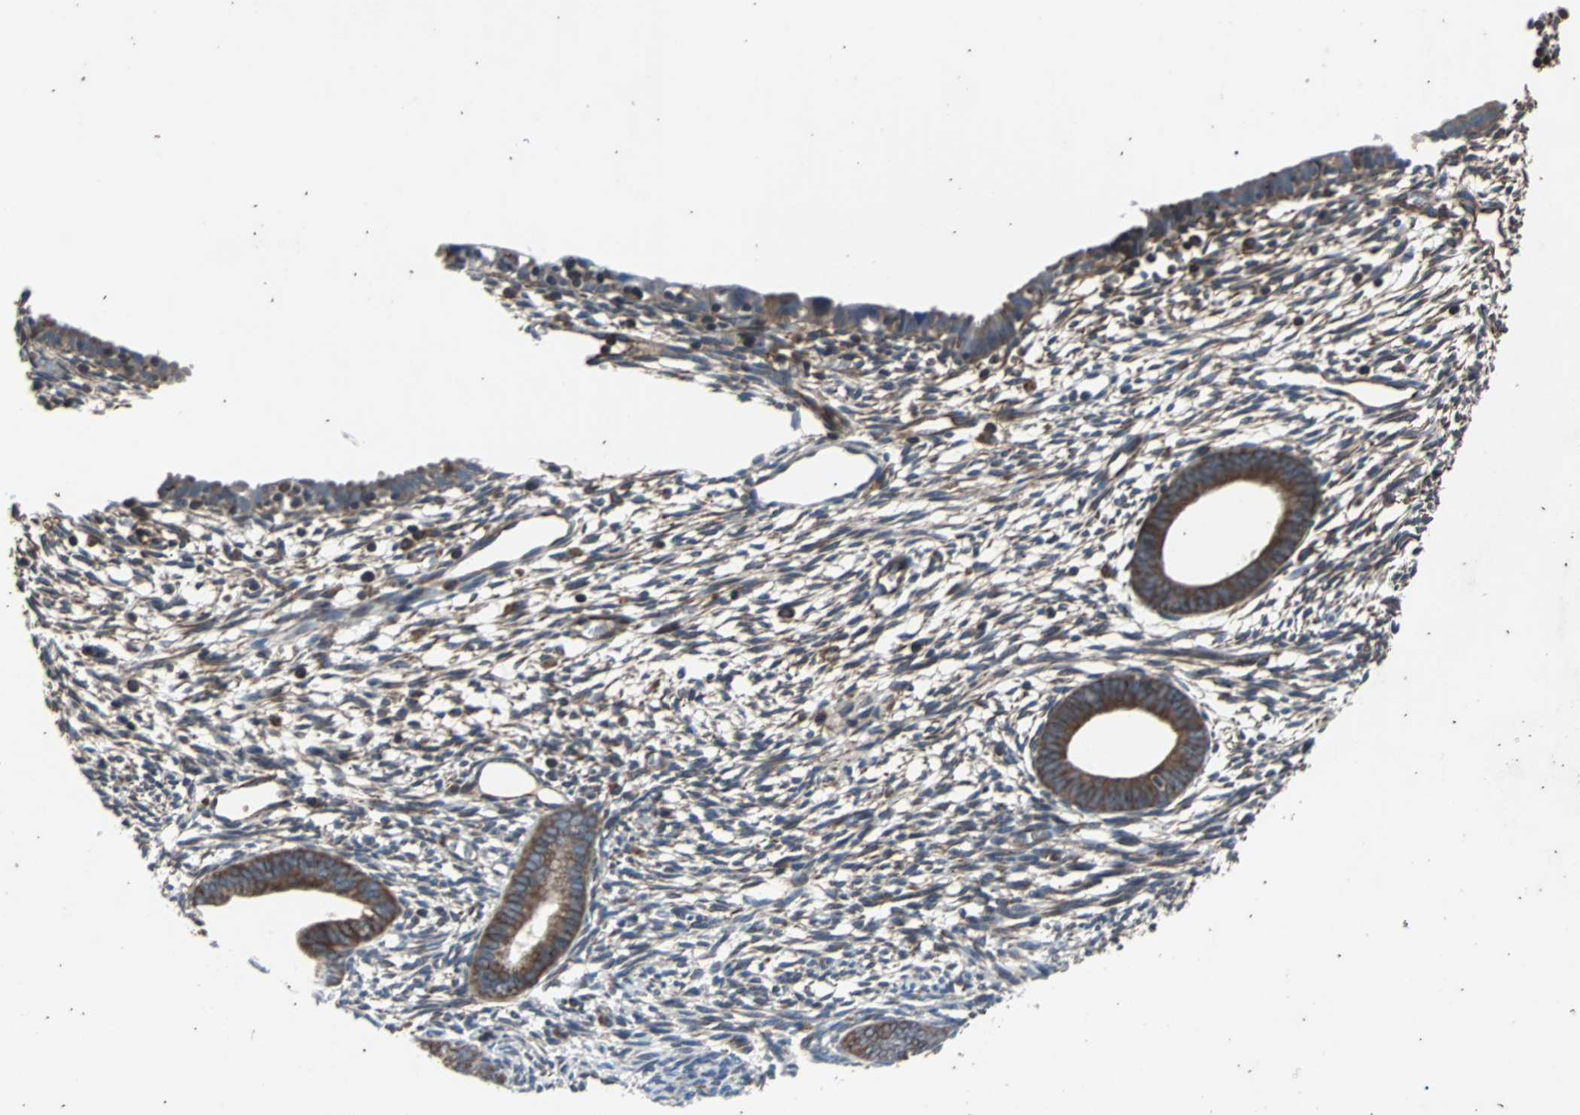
{"staining": {"intensity": "moderate", "quantity": "<25%", "location": "cytoplasmic/membranous"}, "tissue": "endometrium", "cell_type": "Cells in endometrial stroma", "image_type": "normal", "snomed": [{"axis": "morphology", "description": "Normal tissue, NOS"}, {"axis": "morphology", "description": "Atrophy, NOS"}, {"axis": "topography", "description": "Uterus"}, {"axis": "topography", "description": "Endometrium"}], "caption": "Protein expression analysis of benign human endometrium reveals moderate cytoplasmic/membranous staining in about <25% of cells in endometrial stroma. (DAB IHC with brightfield microscopy, high magnification).", "gene": "ACTR3", "patient": {"sex": "female", "age": 68}}